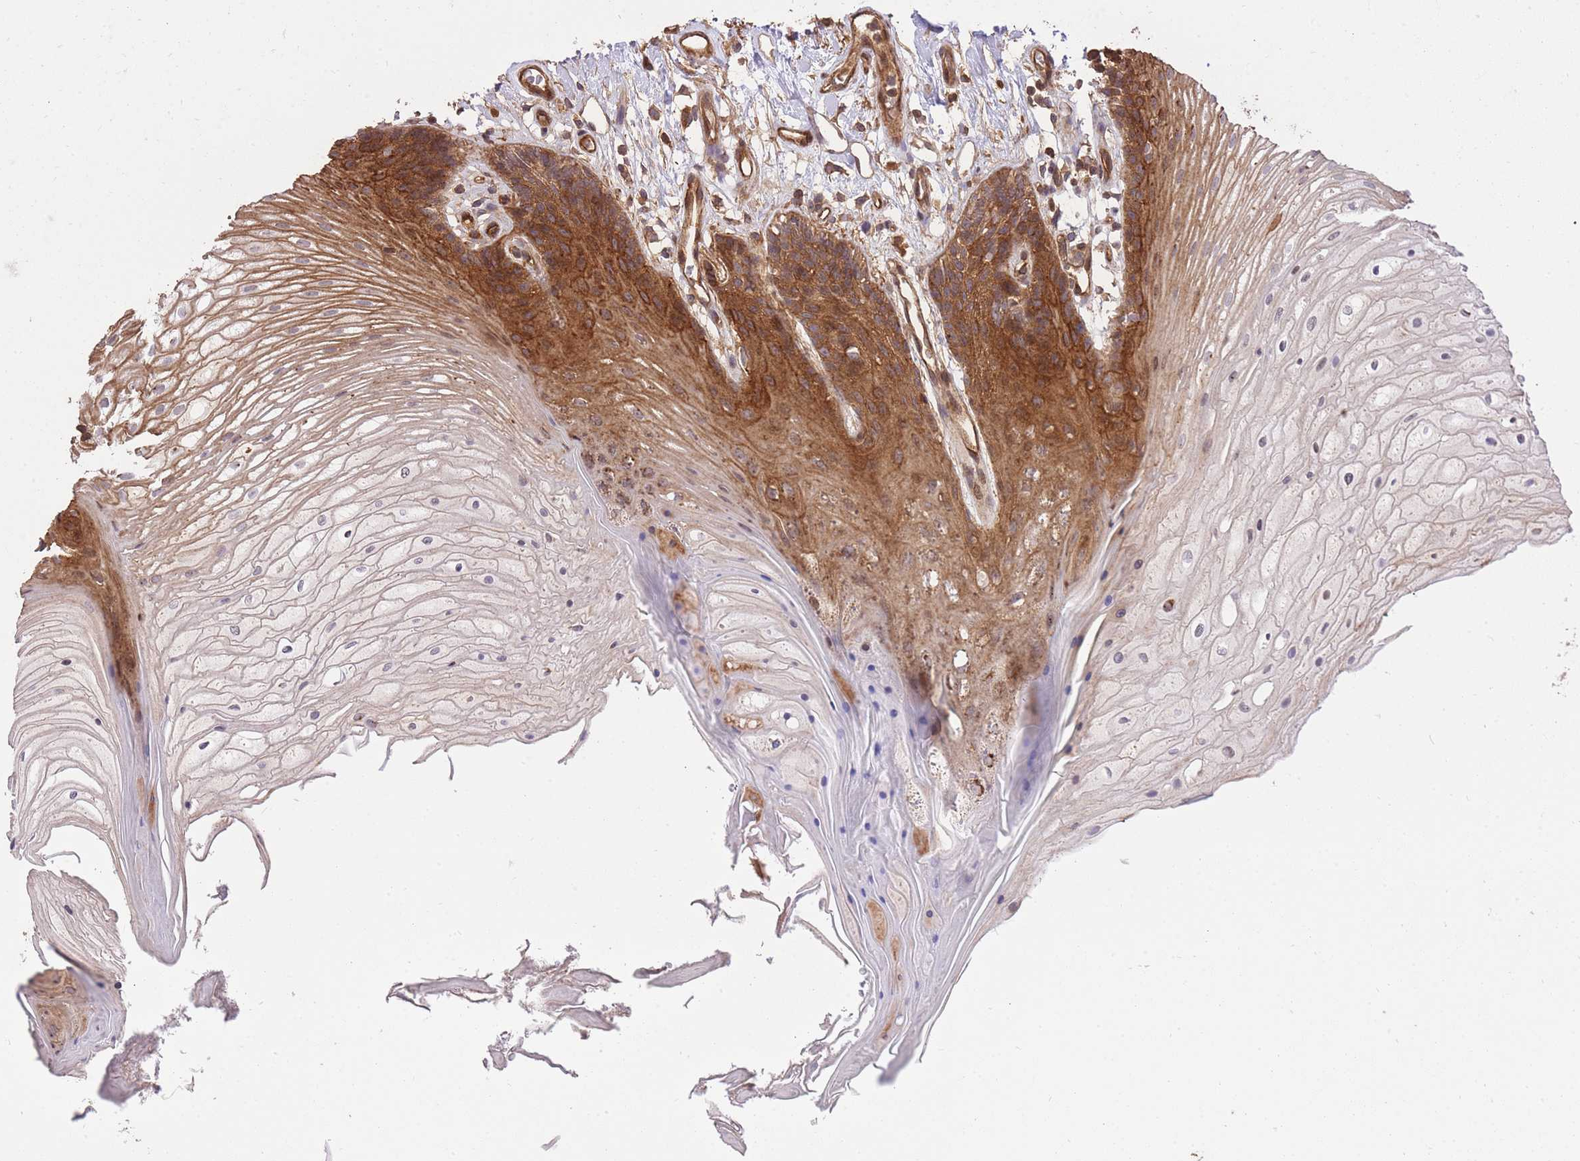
{"staining": {"intensity": "strong", "quantity": ">75%", "location": "cytoplasmic/membranous"}, "tissue": "oral mucosa", "cell_type": "Squamous epithelial cells", "image_type": "normal", "snomed": [{"axis": "morphology", "description": "Normal tissue, NOS"}, {"axis": "topography", "description": "Oral tissue"}], "caption": "Squamous epithelial cells reveal high levels of strong cytoplasmic/membranous positivity in approximately >75% of cells in unremarkable oral mucosa.", "gene": "PLD1", "patient": {"sex": "female", "age": 80}}